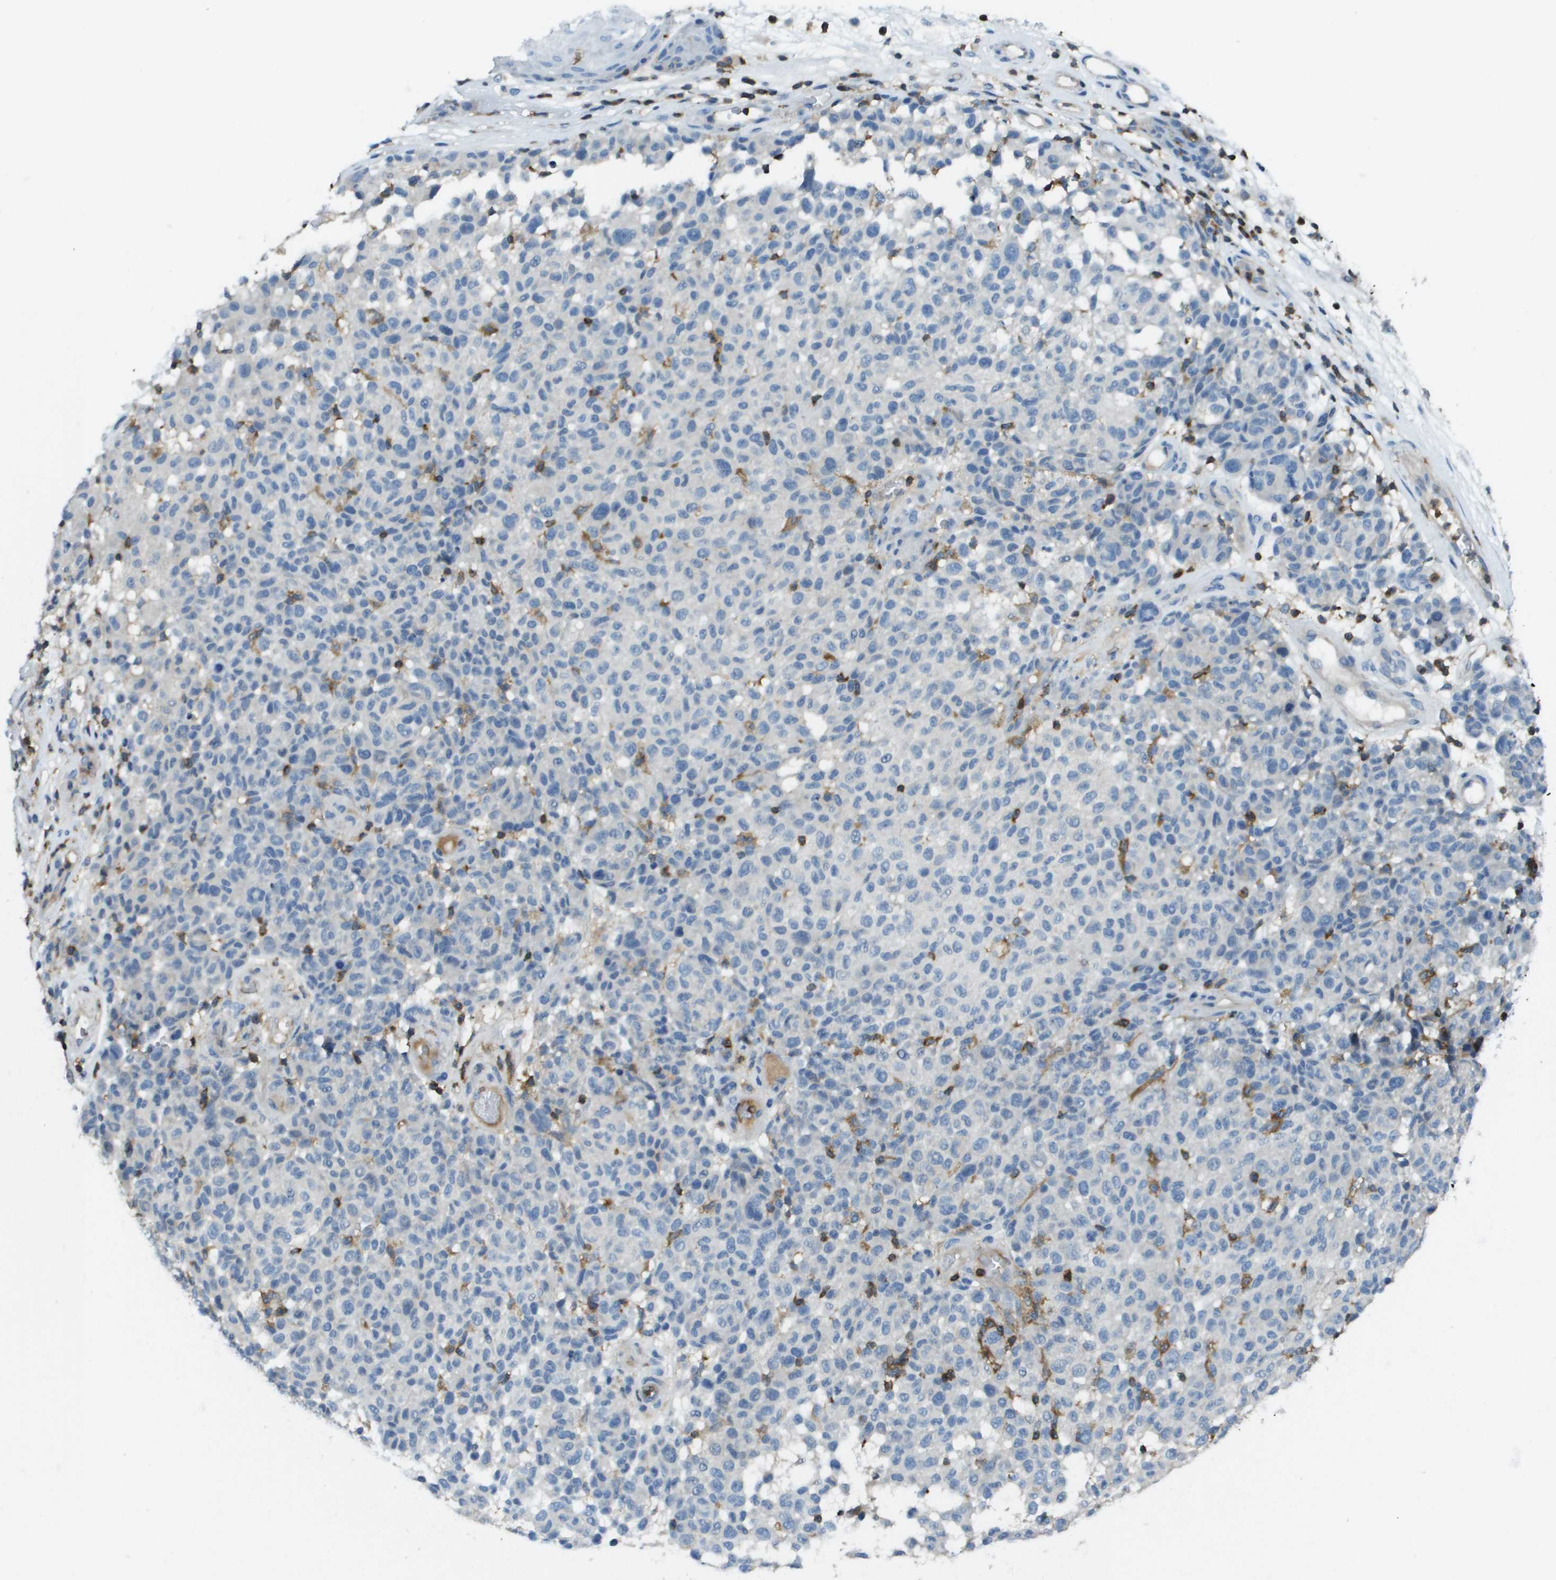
{"staining": {"intensity": "negative", "quantity": "none", "location": "none"}, "tissue": "melanoma", "cell_type": "Tumor cells", "image_type": "cancer", "snomed": [{"axis": "morphology", "description": "Malignant melanoma, NOS"}, {"axis": "topography", "description": "Skin"}], "caption": "Immunohistochemical staining of human malignant melanoma shows no significant staining in tumor cells. (Stains: DAB (3,3'-diaminobenzidine) immunohistochemistry (IHC) with hematoxylin counter stain, Microscopy: brightfield microscopy at high magnification).", "gene": "APBB1IP", "patient": {"sex": "male", "age": 59}}